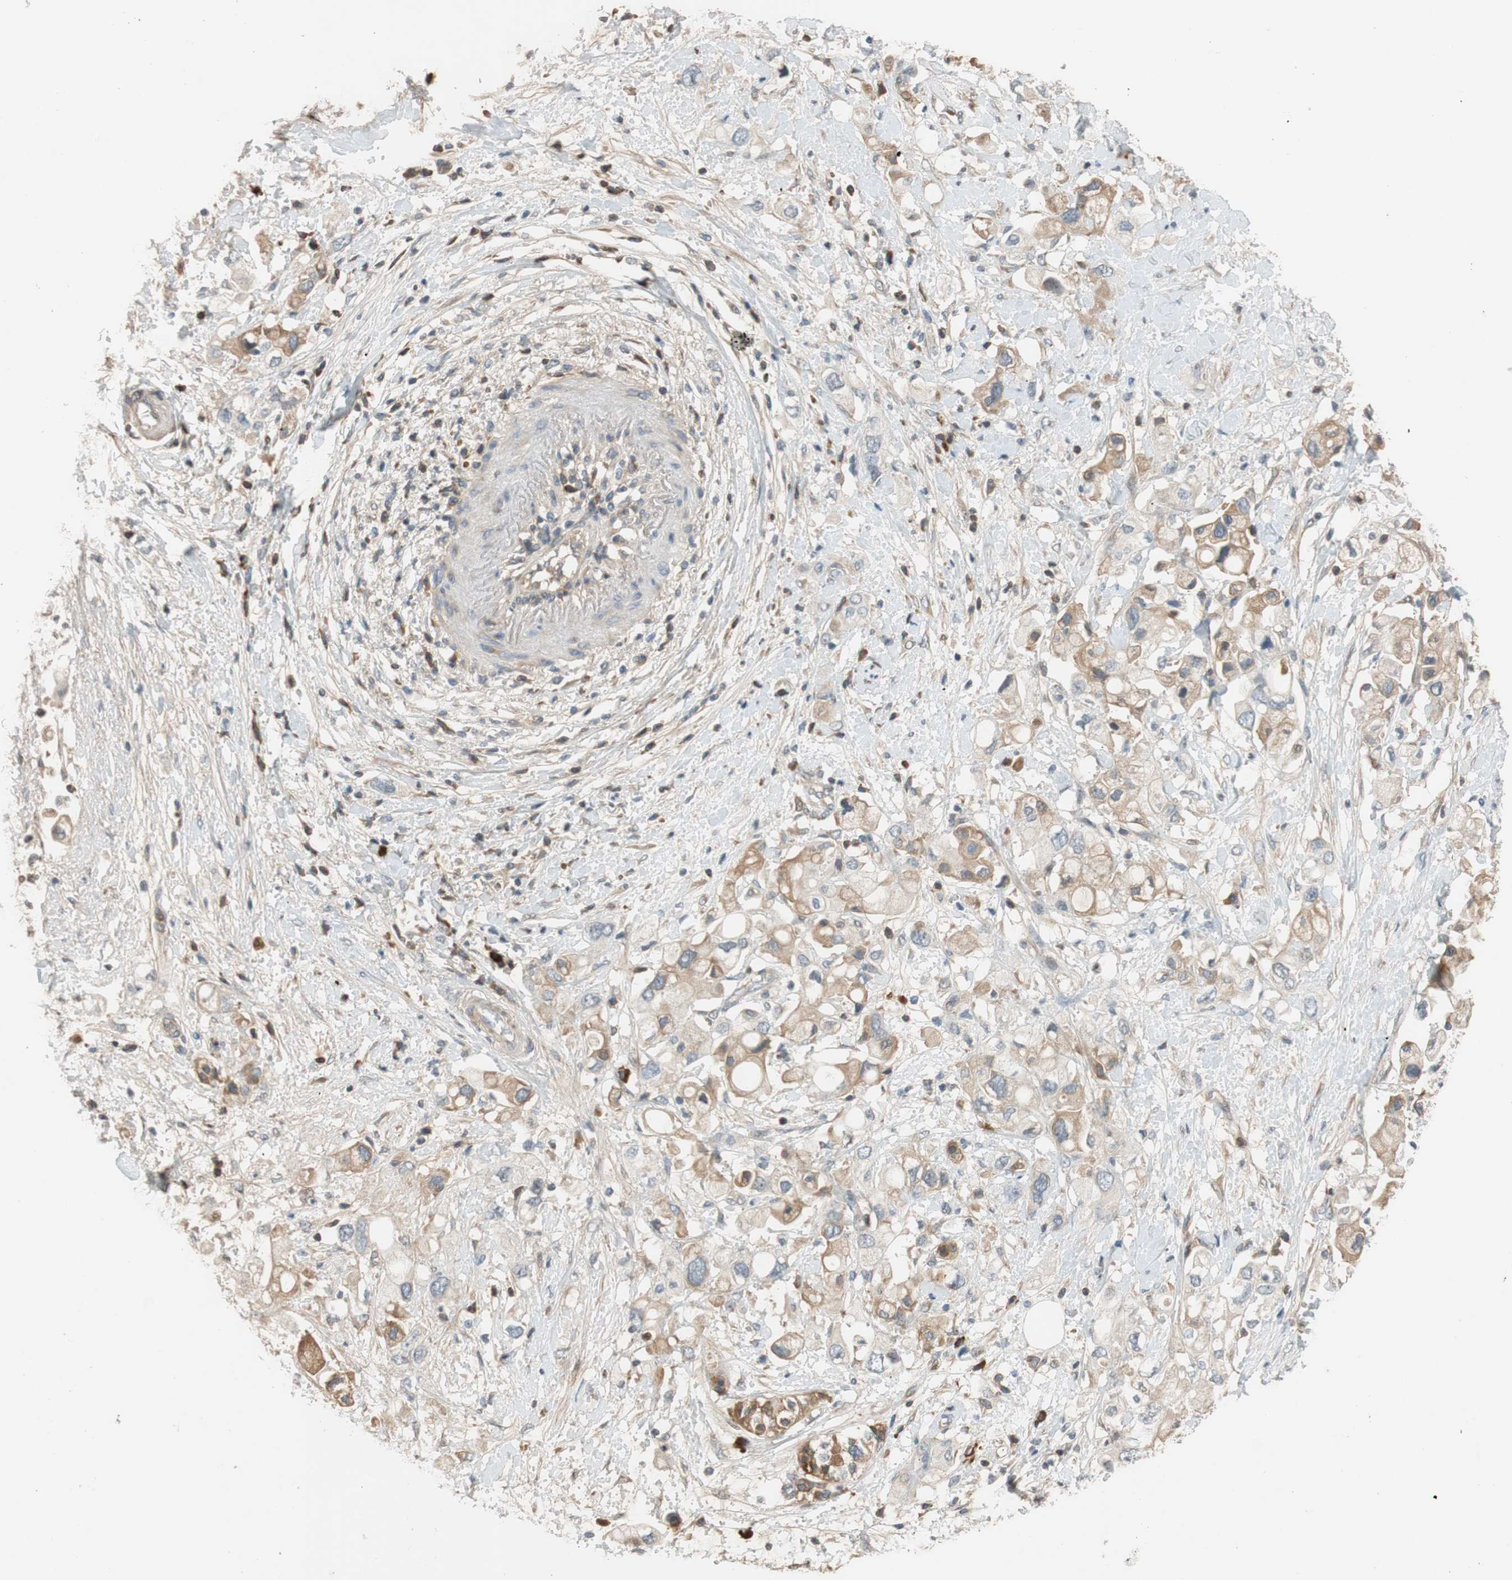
{"staining": {"intensity": "moderate", "quantity": ">75%", "location": "cytoplasmic/membranous"}, "tissue": "pancreatic cancer", "cell_type": "Tumor cells", "image_type": "cancer", "snomed": [{"axis": "morphology", "description": "Adenocarcinoma, NOS"}, {"axis": "topography", "description": "Pancreas"}], "caption": "IHC image of pancreatic adenocarcinoma stained for a protein (brown), which reveals medium levels of moderate cytoplasmic/membranous expression in approximately >75% of tumor cells.", "gene": "C4A", "patient": {"sex": "female", "age": 56}}